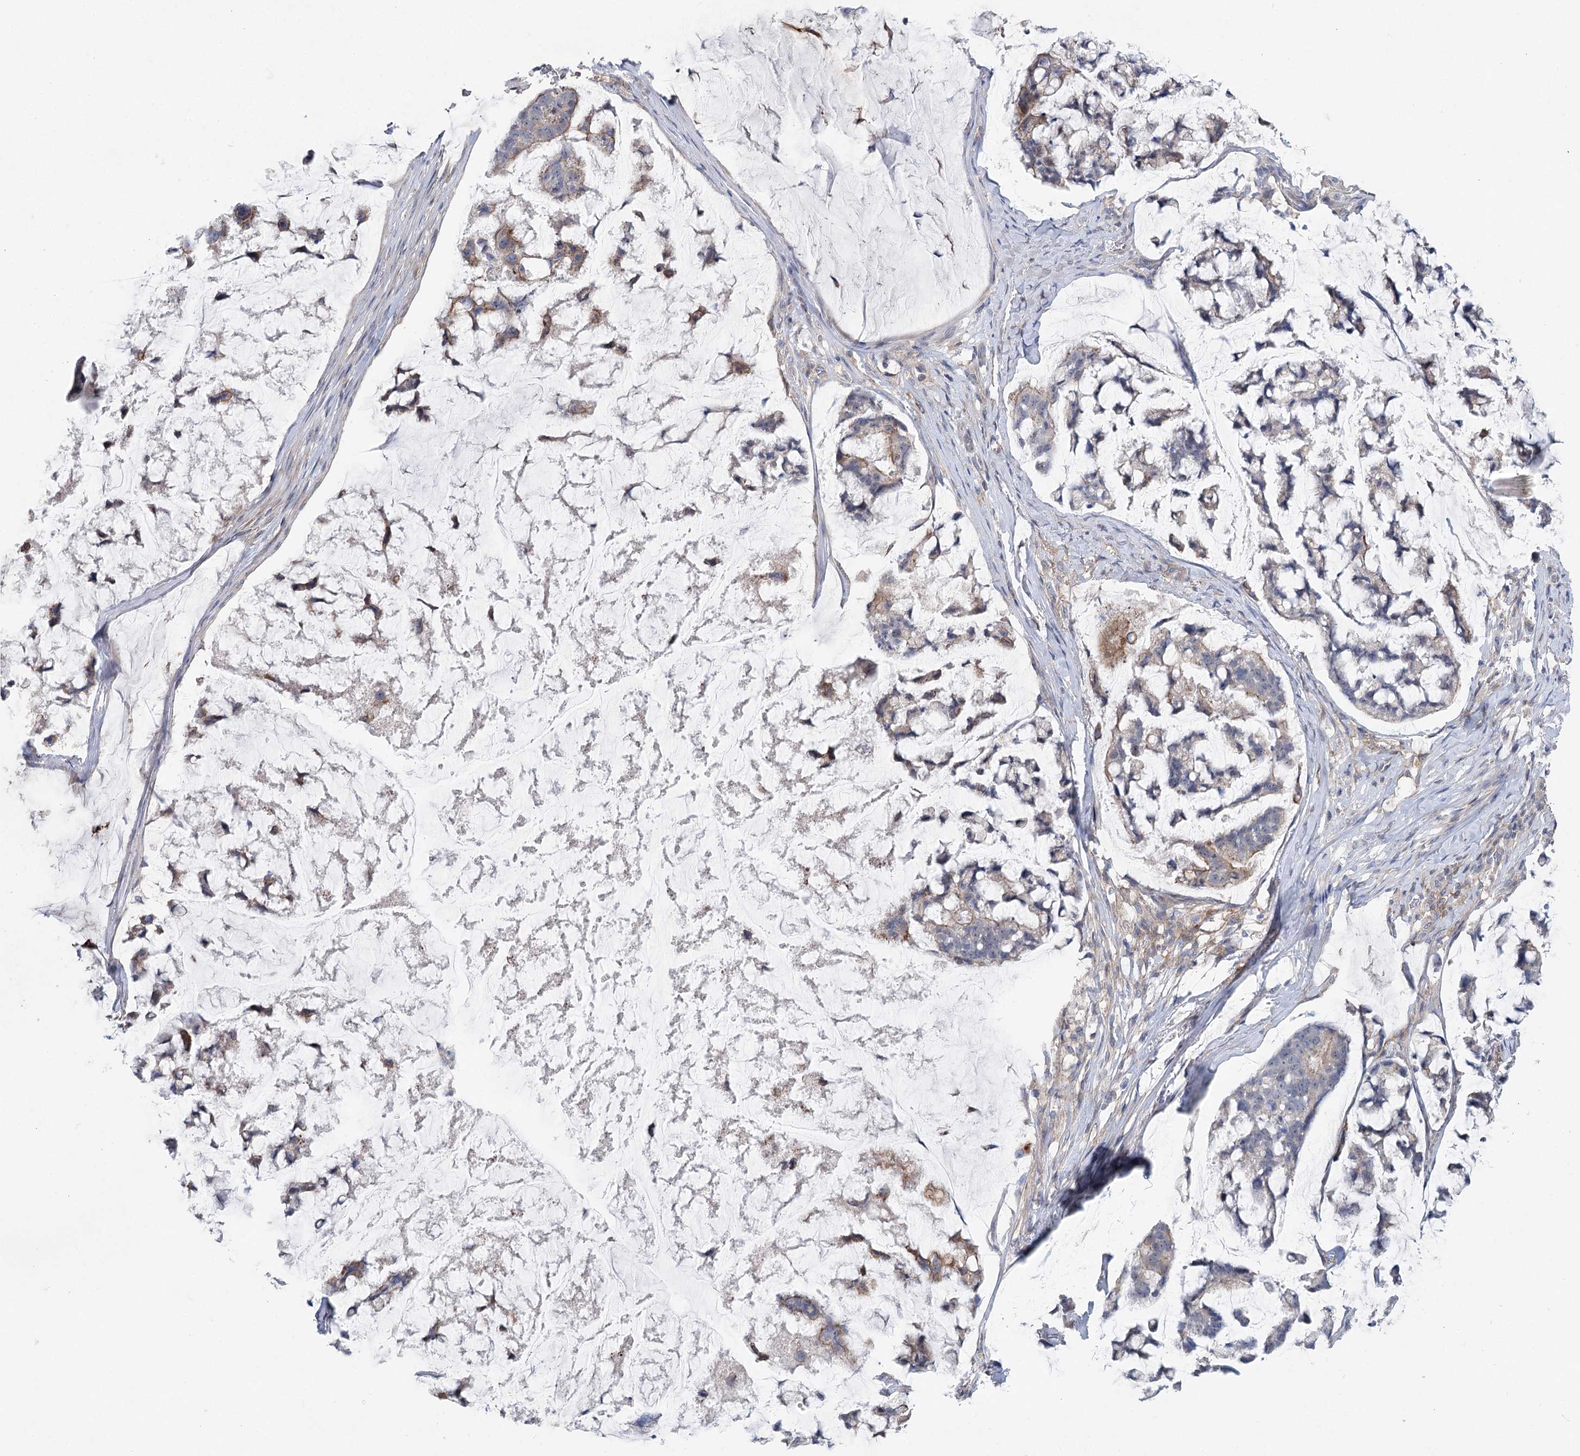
{"staining": {"intensity": "weak", "quantity": "<25%", "location": "cytoplasmic/membranous"}, "tissue": "stomach cancer", "cell_type": "Tumor cells", "image_type": "cancer", "snomed": [{"axis": "morphology", "description": "Adenocarcinoma, NOS"}, {"axis": "topography", "description": "Stomach, lower"}], "caption": "There is no significant staining in tumor cells of stomach cancer (adenocarcinoma).", "gene": "SCN11A", "patient": {"sex": "male", "age": 67}}